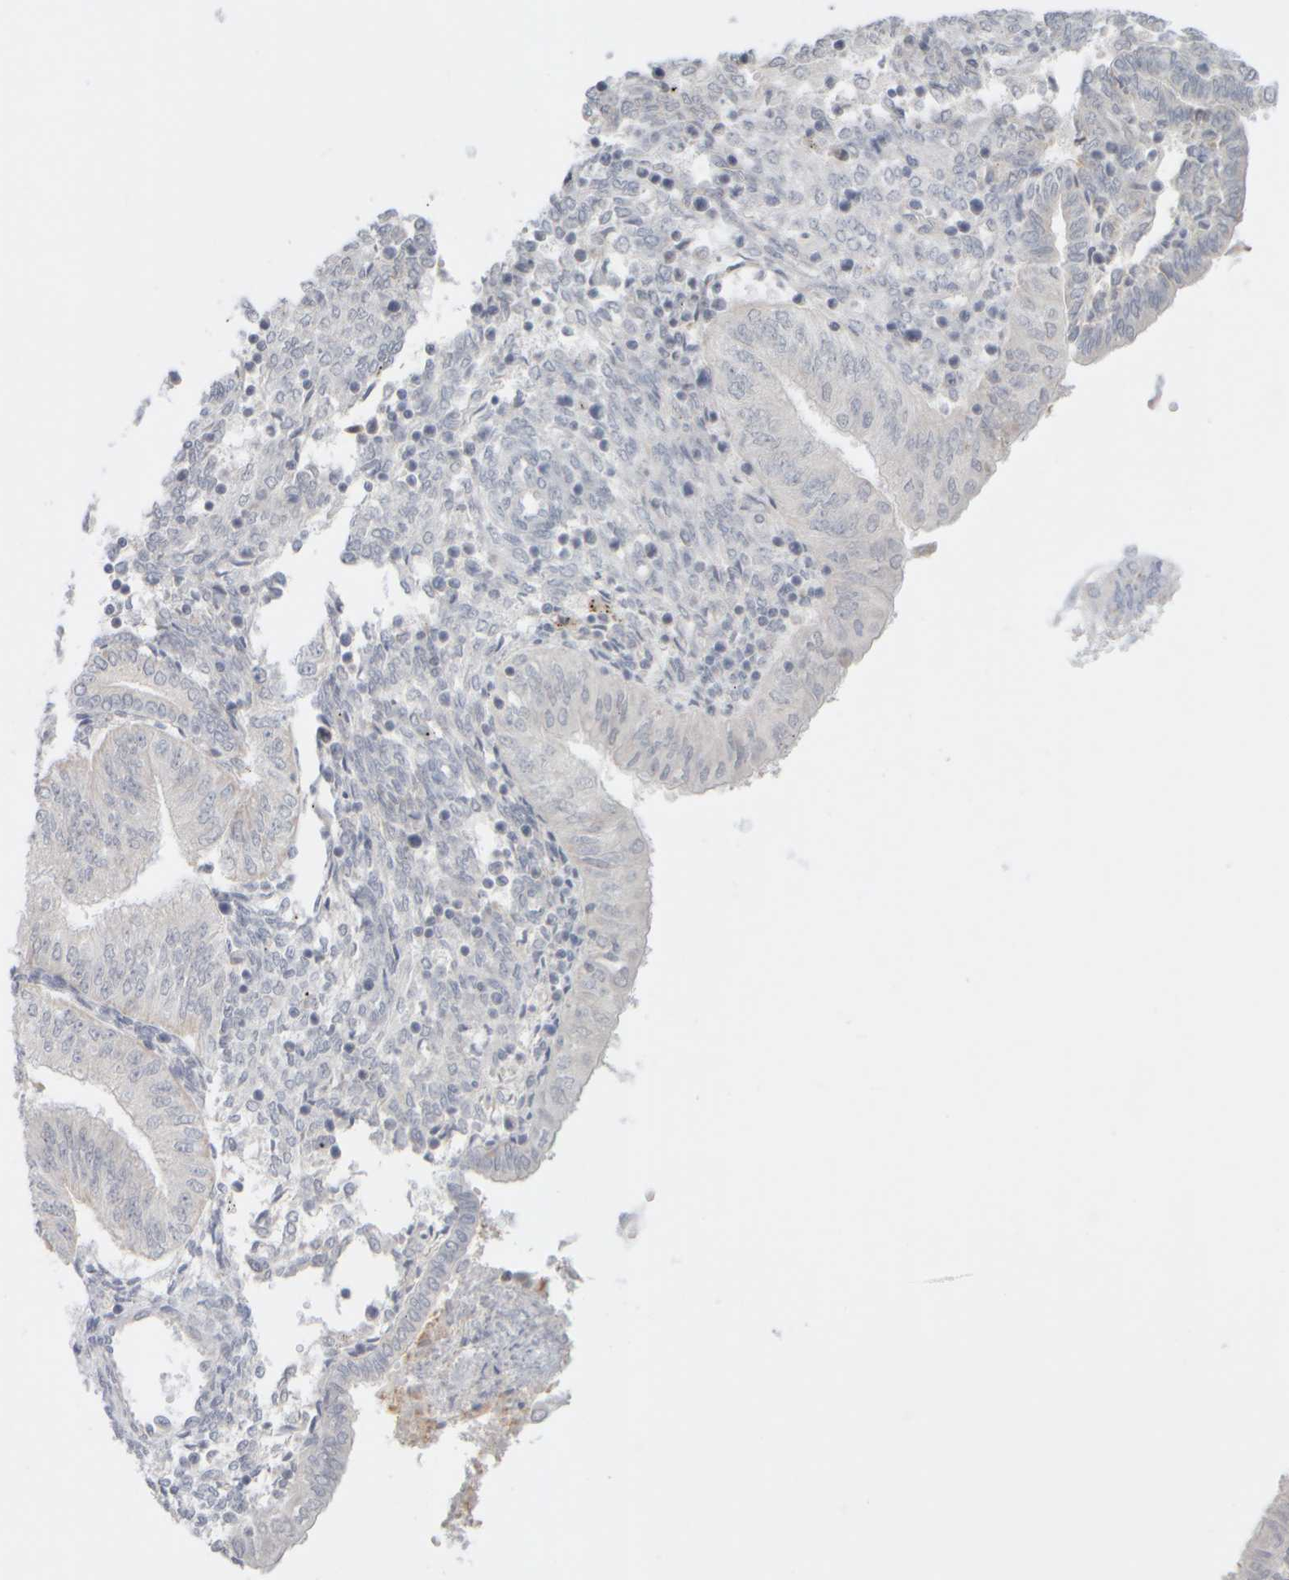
{"staining": {"intensity": "negative", "quantity": "none", "location": "none"}, "tissue": "endometrial cancer", "cell_type": "Tumor cells", "image_type": "cancer", "snomed": [{"axis": "morphology", "description": "Normal tissue, NOS"}, {"axis": "morphology", "description": "Adenocarcinoma, NOS"}, {"axis": "topography", "description": "Endometrium"}], "caption": "Immunohistochemistry image of human endometrial adenocarcinoma stained for a protein (brown), which shows no expression in tumor cells.", "gene": "ZNF112", "patient": {"sex": "female", "age": 53}}